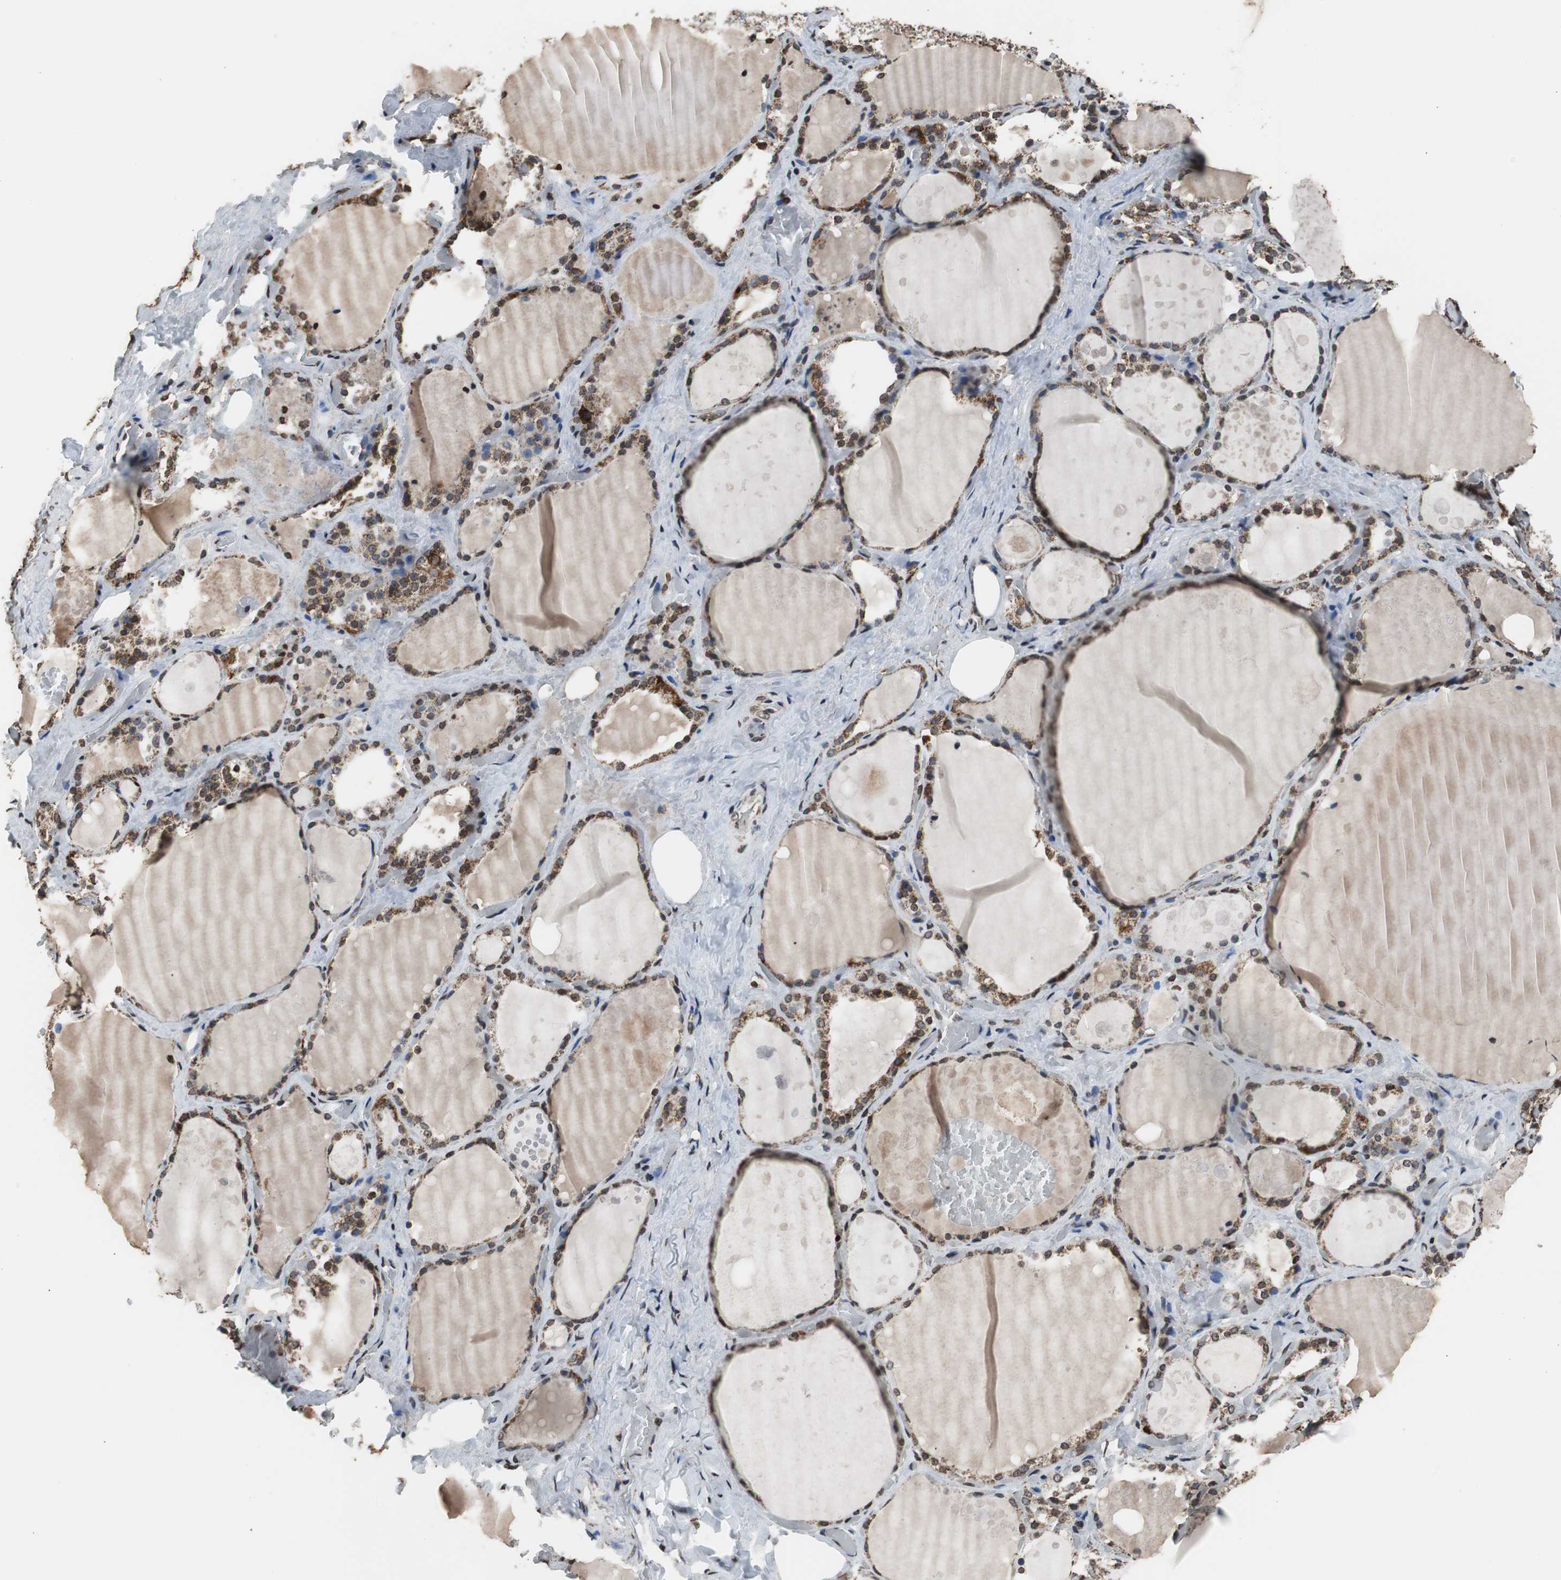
{"staining": {"intensity": "strong", "quantity": ">75%", "location": "cytoplasmic/membranous"}, "tissue": "thyroid gland", "cell_type": "Glandular cells", "image_type": "normal", "snomed": [{"axis": "morphology", "description": "Normal tissue, NOS"}, {"axis": "topography", "description": "Thyroid gland"}], "caption": "Immunohistochemical staining of normal human thyroid gland reveals >75% levels of strong cytoplasmic/membranous protein staining in about >75% of glandular cells.", "gene": "HSPA9", "patient": {"sex": "male", "age": 61}}